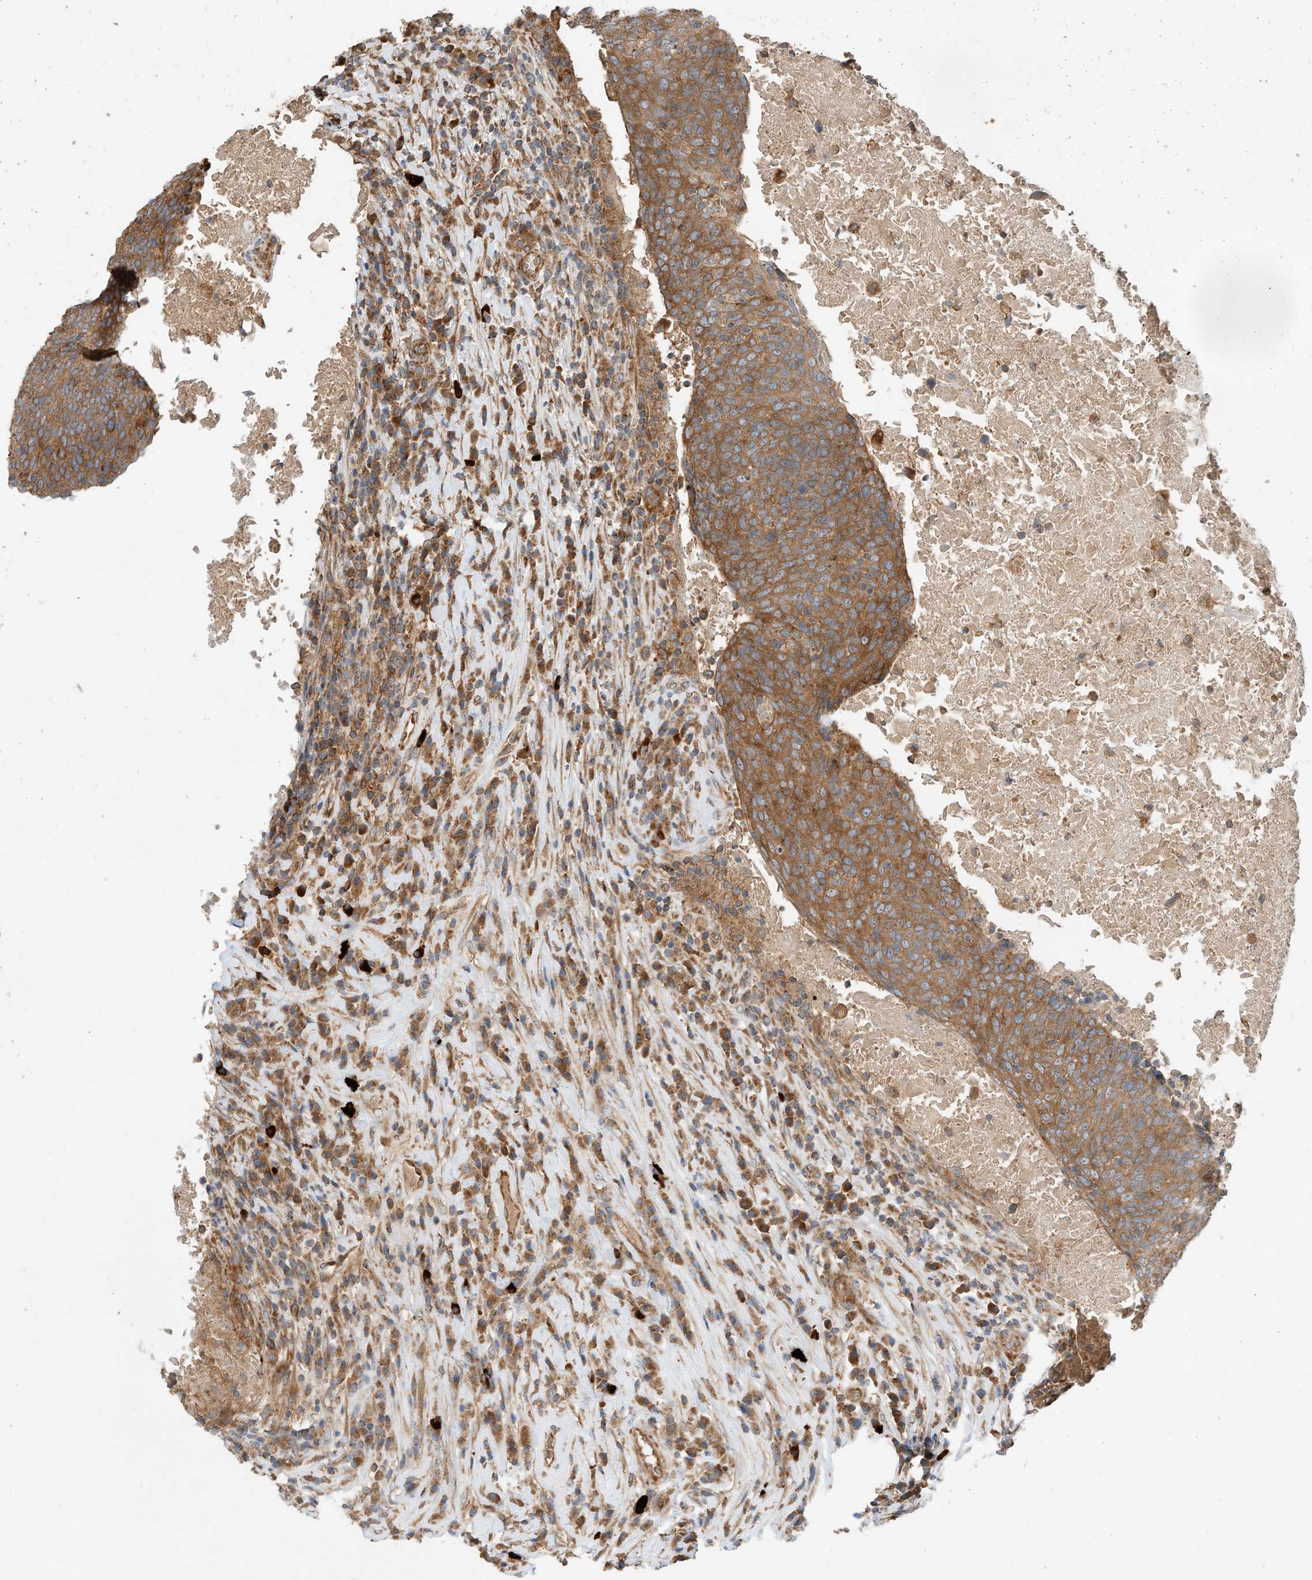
{"staining": {"intensity": "strong", "quantity": ">75%", "location": "cytoplasmic/membranous"}, "tissue": "head and neck cancer", "cell_type": "Tumor cells", "image_type": "cancer", "snomed": [{"axis": "morphology", "description": "Squamous cell carcinoma, NOS"}, {"axis": "morphology", "description": "Squamous cell carcinoma, metastatic, NOS"}, {"axis": "topography", "description": "Lymph node"}, {"axis": "topography", "description": "Head-Neck"}], "caption": "Squamous cell carcinoma (head and neck) tissue demonstrates strong cytoplasmic/membranous expression in about >75% of tumor cells, visualized by immunohistochemistry.", "gene": "CPAMD8", "patient": {"sex": "male", "age": 62}}